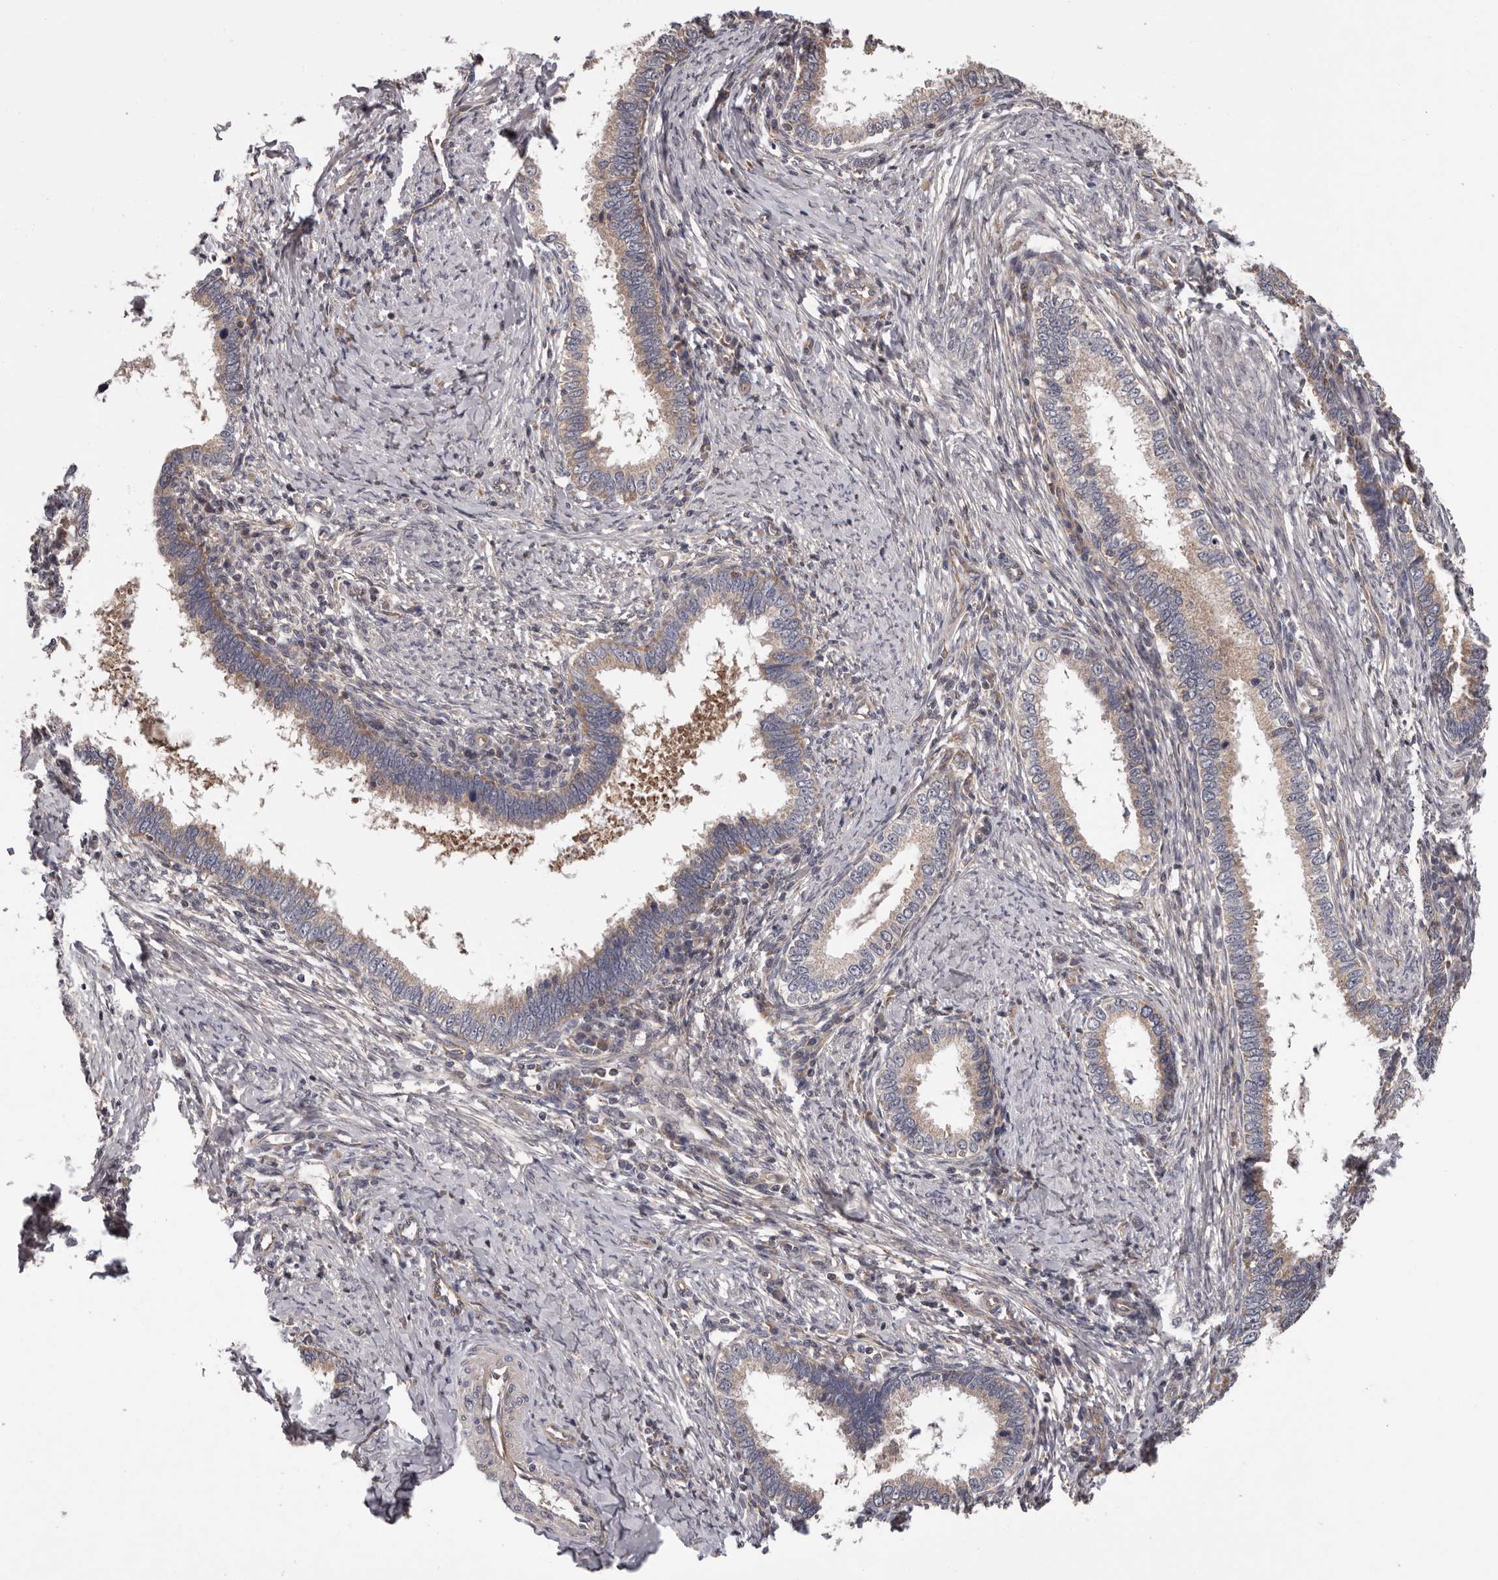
{"staining": {"intensity": "weak", "quantity": "25%-75%", "location": "cytoplasmic/membranous"}, "tissue": "cervical cancer", "cell_type": "Tumor cells", "image_type": "cancer", "snomed": [{"axis": "morphology", "description": "Adenocarcinoma, NOS"}, {"axis": "topography", "description": "Cervix"}], "caption": "Weak cytoplasmic/membranous protein staining is seen in about 25%-75% of tumor cells in cervical adenocarcinoma. Nuclei are stained in blue.", "gene": "VPS37A", "patient": {"sex": "female", "age": 36}}